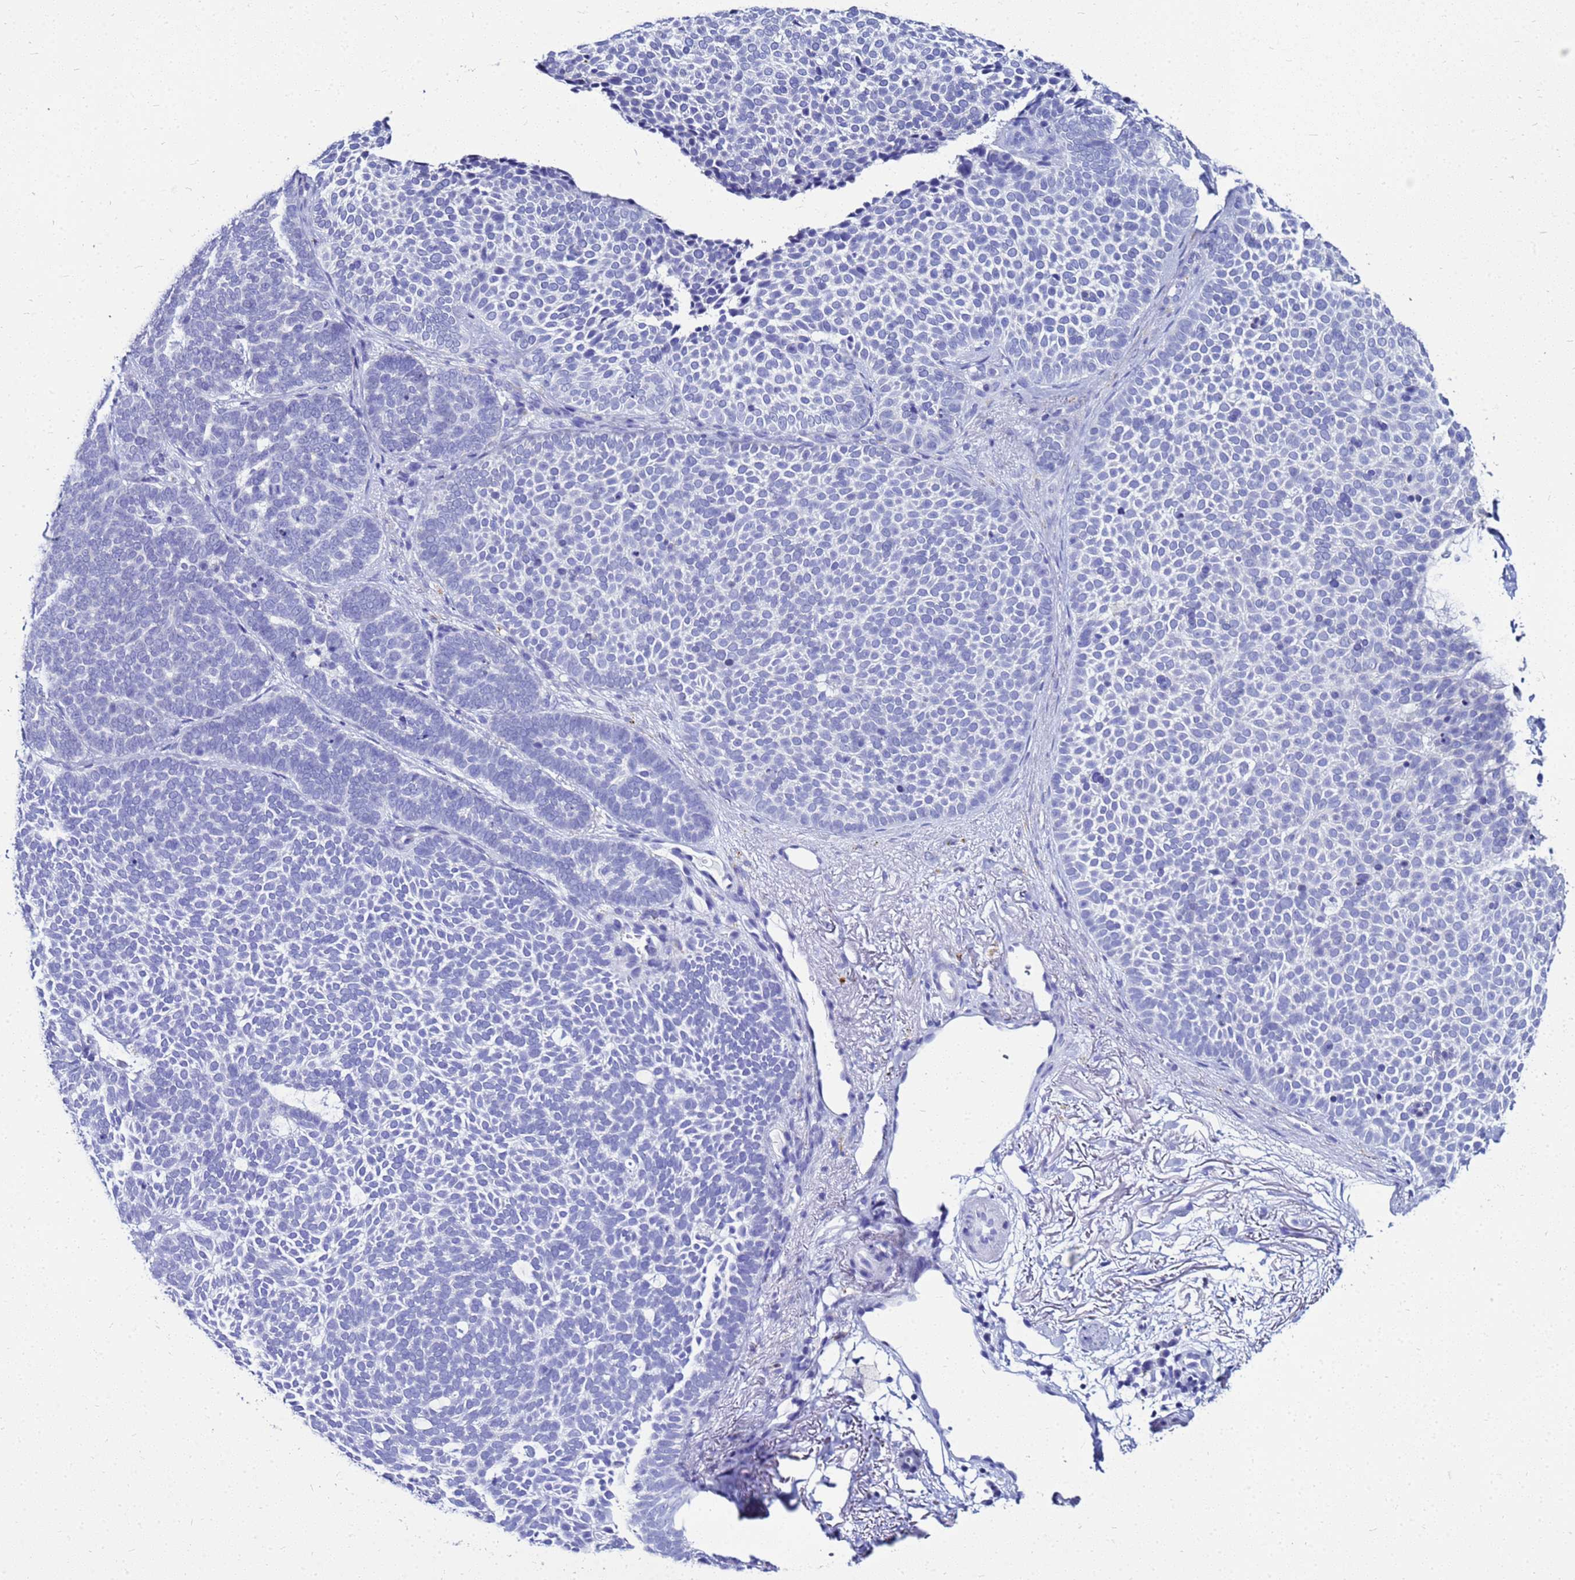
{"staining": {"intensity": "negative", "quantity": "none", "location": "none"}, "tissue": "skin cancer", "cell_type": "Tumor cells", "image_type": "cancer", "snomed": [{"axis": "morphology", "description": "Basal cell carcinoma"}, {"axis": "topography", "description": "Skin"}], "caption": "Tumor cells show no significant protein staining in skin cancer (basal cell carcinoma). (Brightfield microscopy of DAB (3,3'-diaminobenzidine) immunohistochemistry at high magnification).", "gene": "CSTA", "patient": {"sex": "female", "age": 77}}